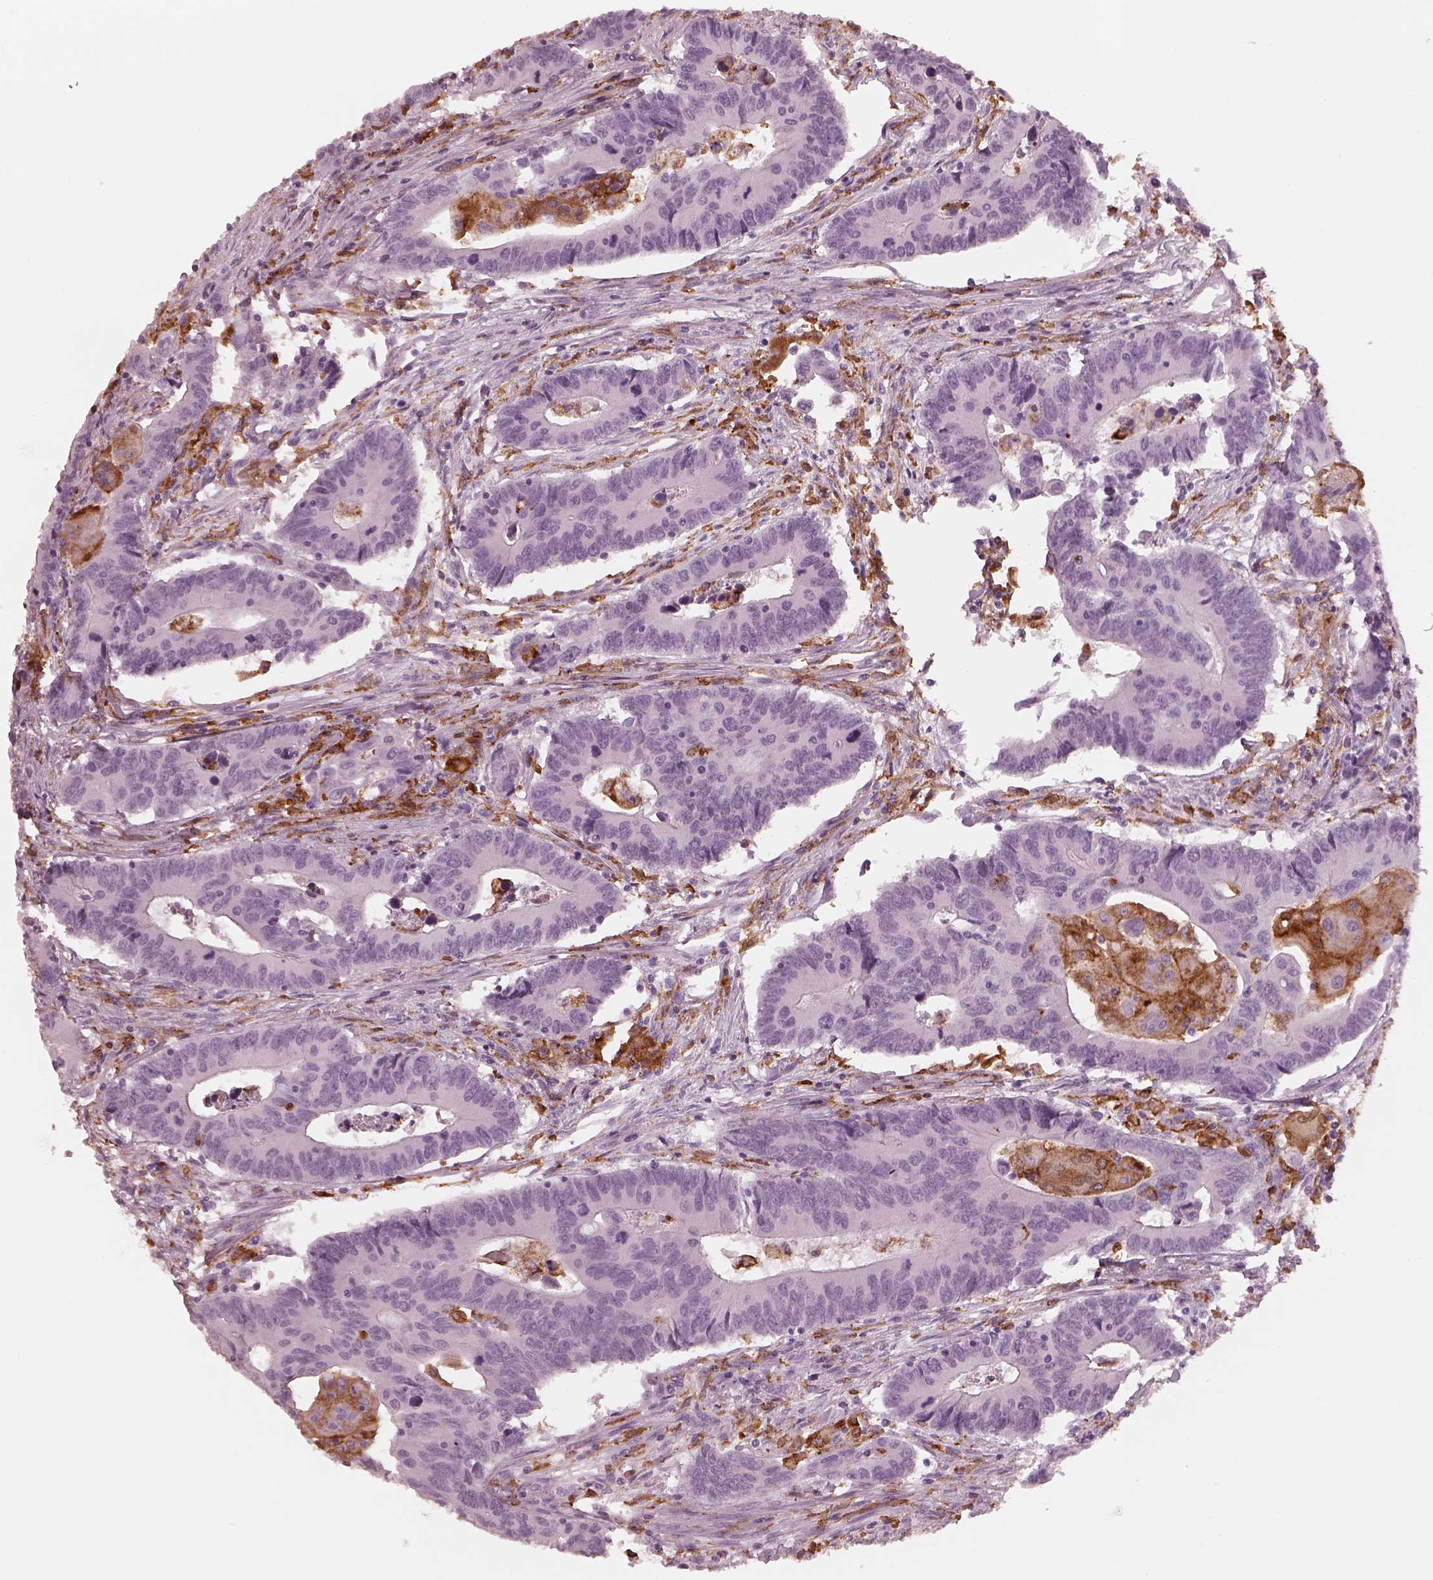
{"staining": {"intensity": "negative", "quantity": "none", "location": "none"}, "tissue": "colorectal cancer", "cell_type": "Tumor cells", "image_type": "cancer", "snomed": [{"axis": "morphology", "description": "Adenocarcinoma, NOS"}, {"axis": "topography", "description": "Rectum"}], "caption": "DAB immunohistochemical staining of human colorectal adenocarcinoma shows no significant expression in tumor cells. Nuclei are stained in blue.", "gene": "ALOX5", "patient": {"sex": "male", "age": 67}}